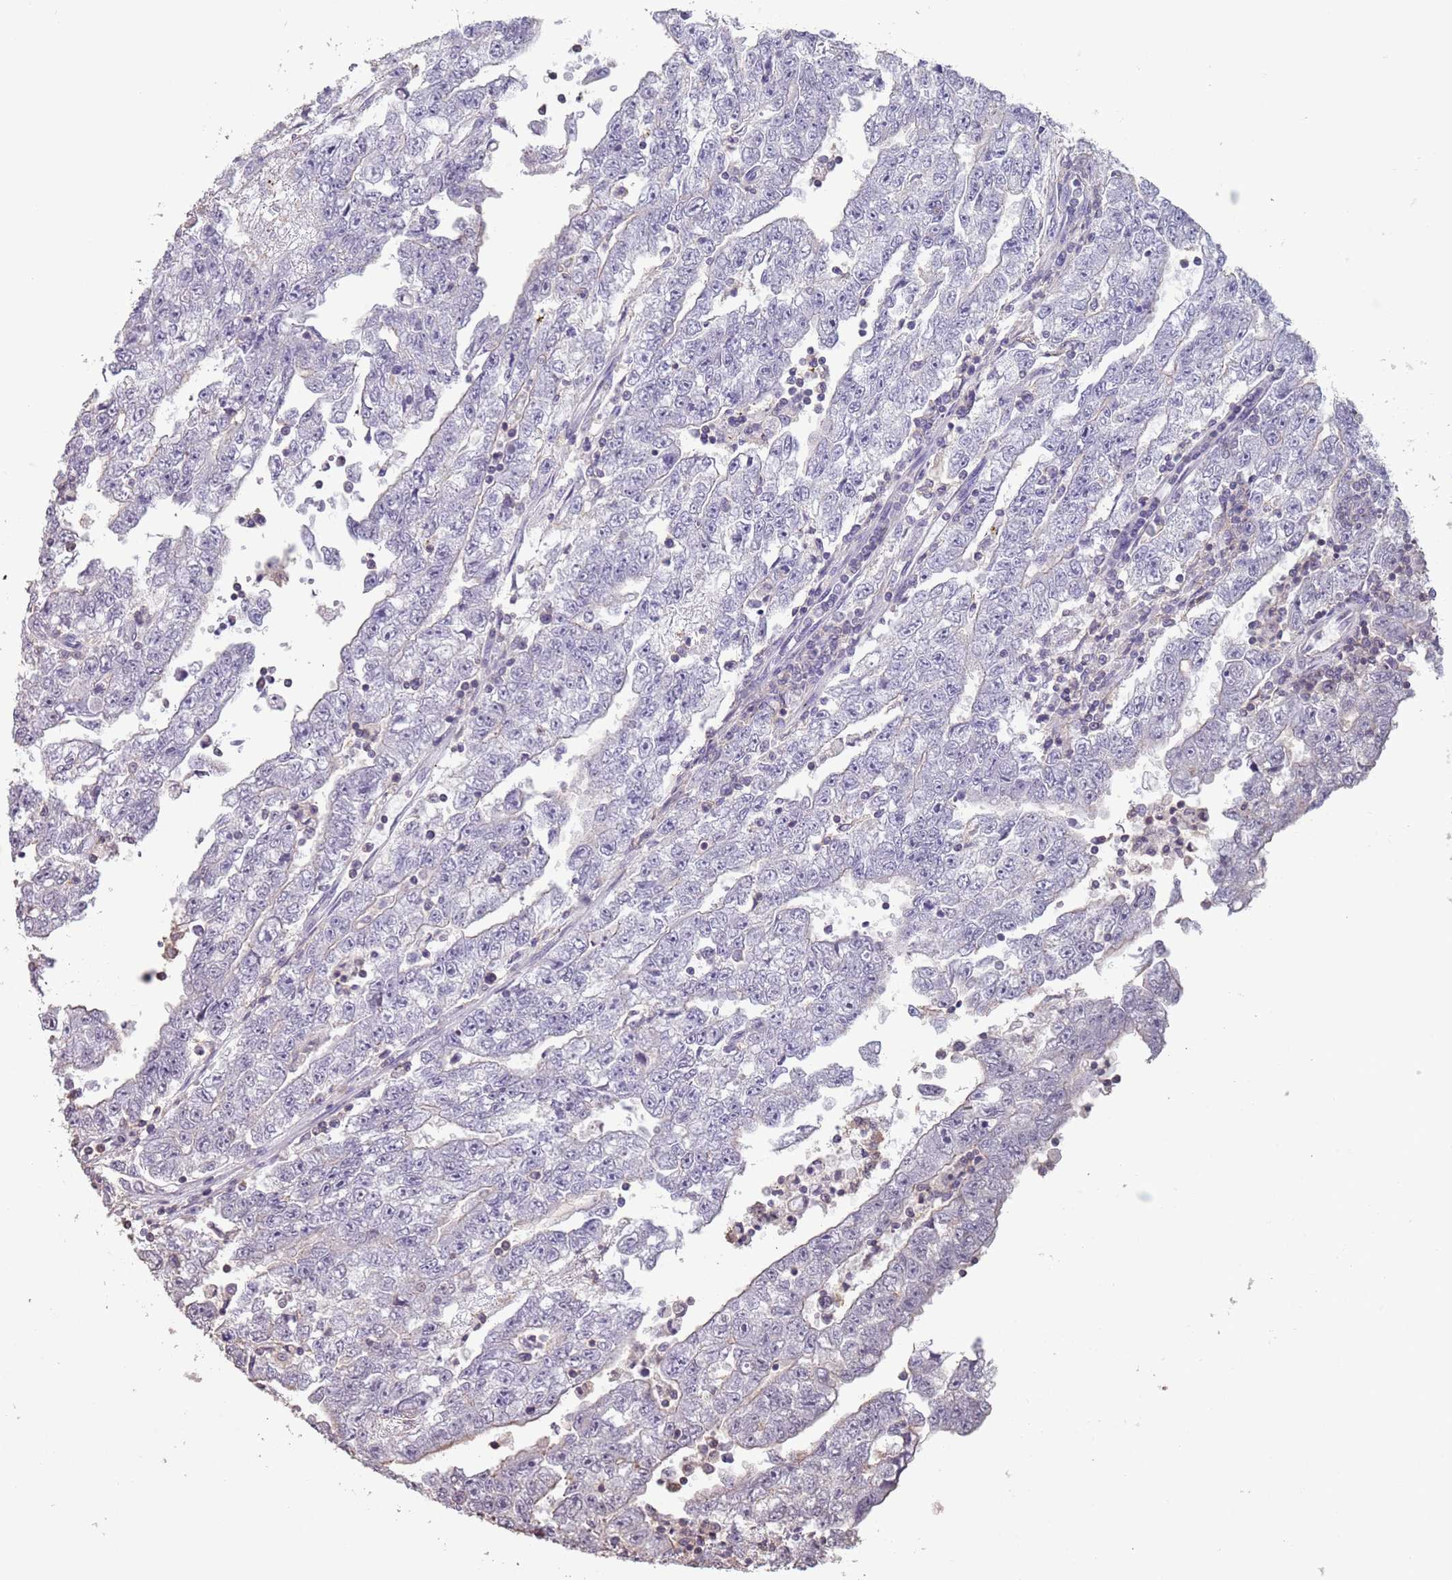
{"staining": {"intensity": "negative", "quantity": "none", "location": "none"}, "tissue": "testis cancer", "cell_type": "Tumor cells", "image_type": "cancer", "snomed": [{"axis": "morphology", "description": "Carcinoma, Embryonal, NOS"}, {"axis": "topography", "description": "Testis"}], "caption": "The histopathology image demonstrates no staining of tumor cells in testis cancer. (DAB (3,3'-diaminobenzidine) immunohistochemistry, high magnification).", "gene": "SUN5", "patient": {"sex": "male", "age": 25}}